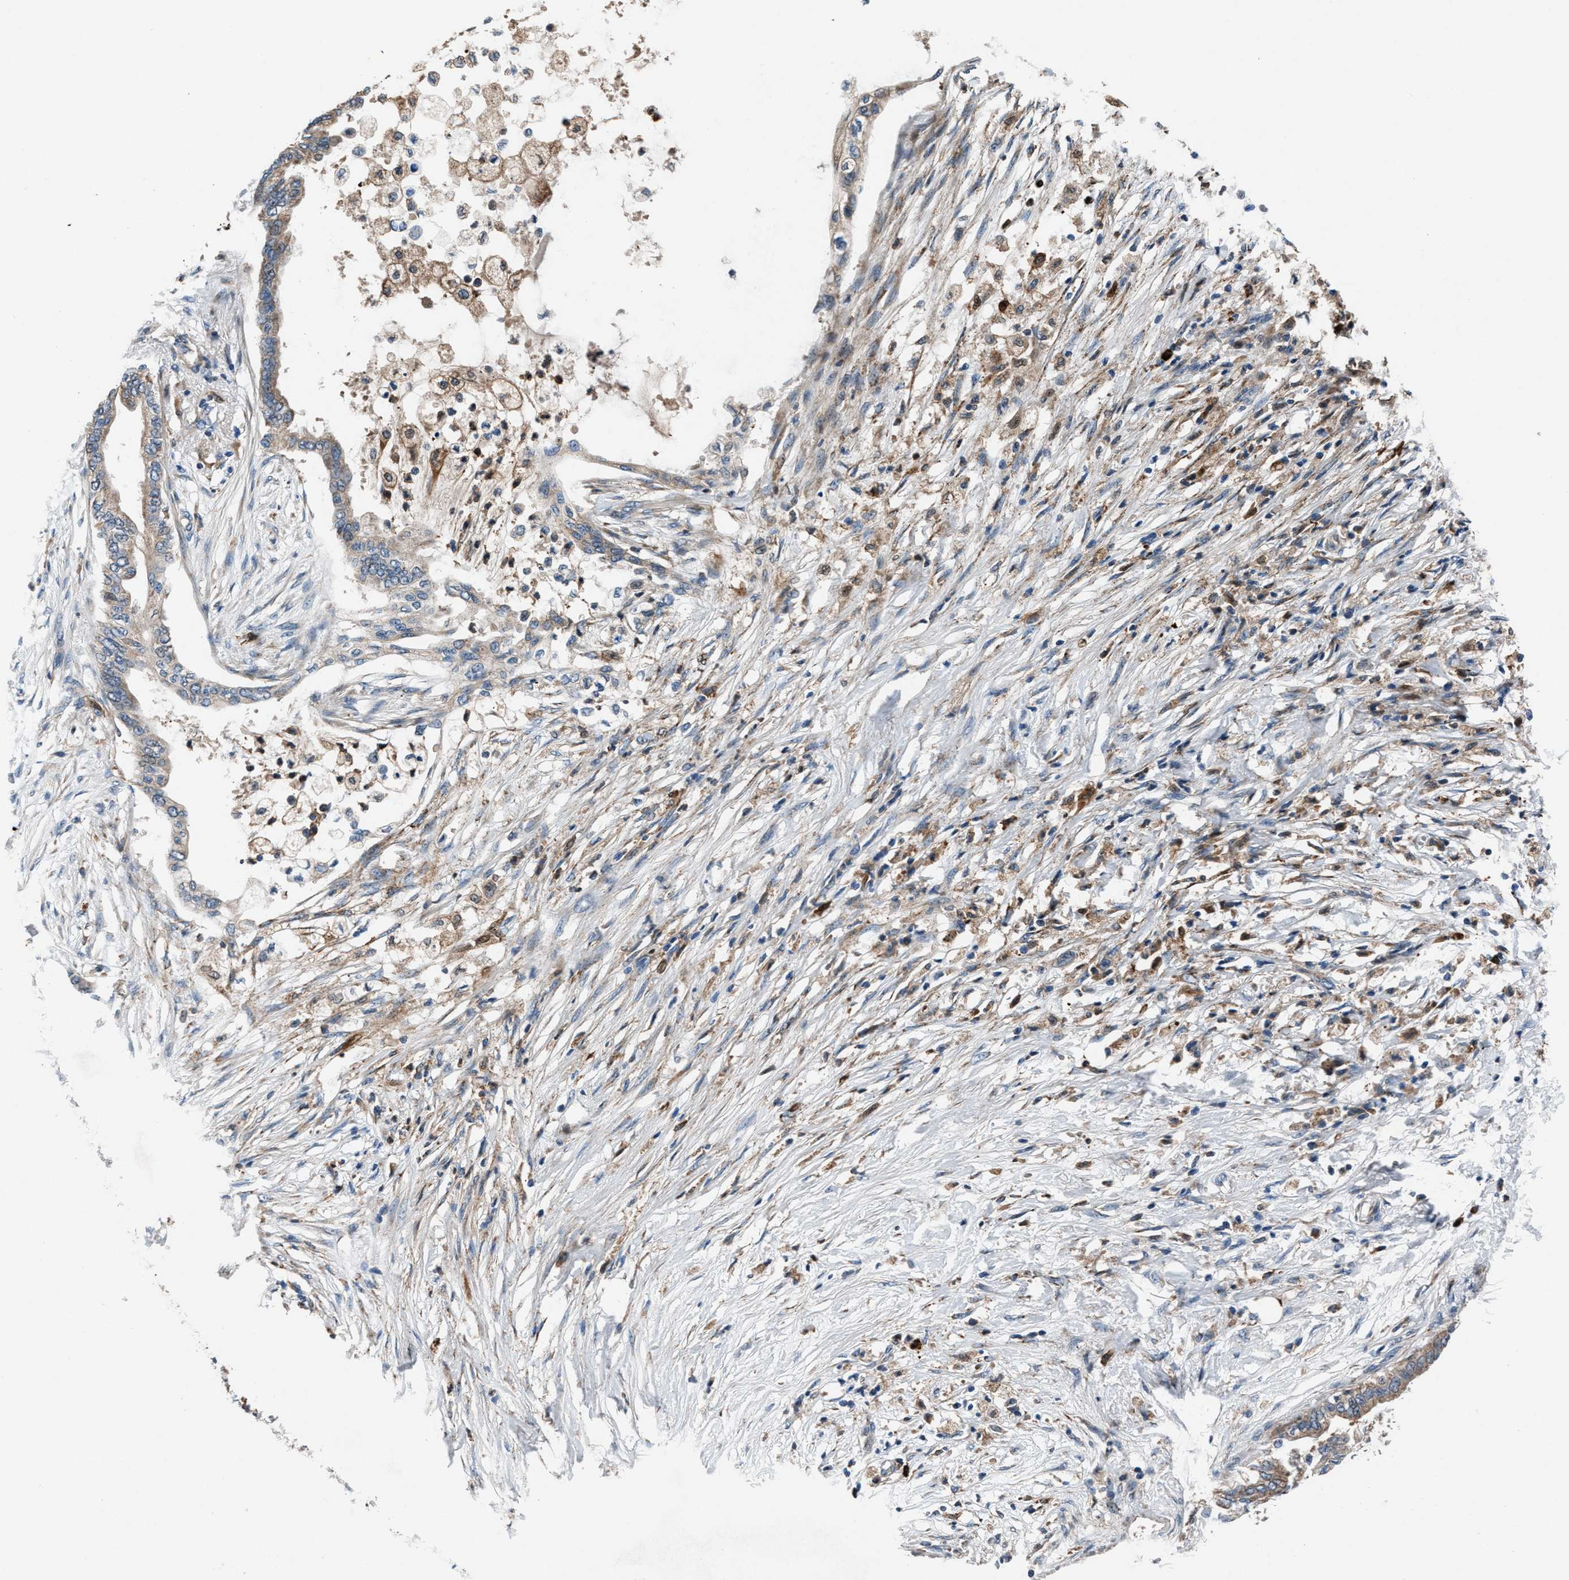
{"staining": {"intensity": "weak", "quantity": "25%-75%", "location": "cytoplasmic/membranous"}, "tissue": "pancreatic cancer", "cell_type": "Tumor cells", "image_type": "cancer", "snomed": [{"axis": "morphology", "description": "Normal tissue, NOS"}, {"axis": "morphology", "description": "Adenocarcinoma, NOS"}, {"axis": "topography", "description": "Pancreas"}, {"axis": "topography", "description": "Duodenum"}], "caption": "Protein staining by IHC exhibits weak cytoplasmic/membranous staining in approximately 25%-75% of tumor cells in pancreatic cancer.", "gene": "FAM221A", "patient": {"sex": "female", "age": 60}}